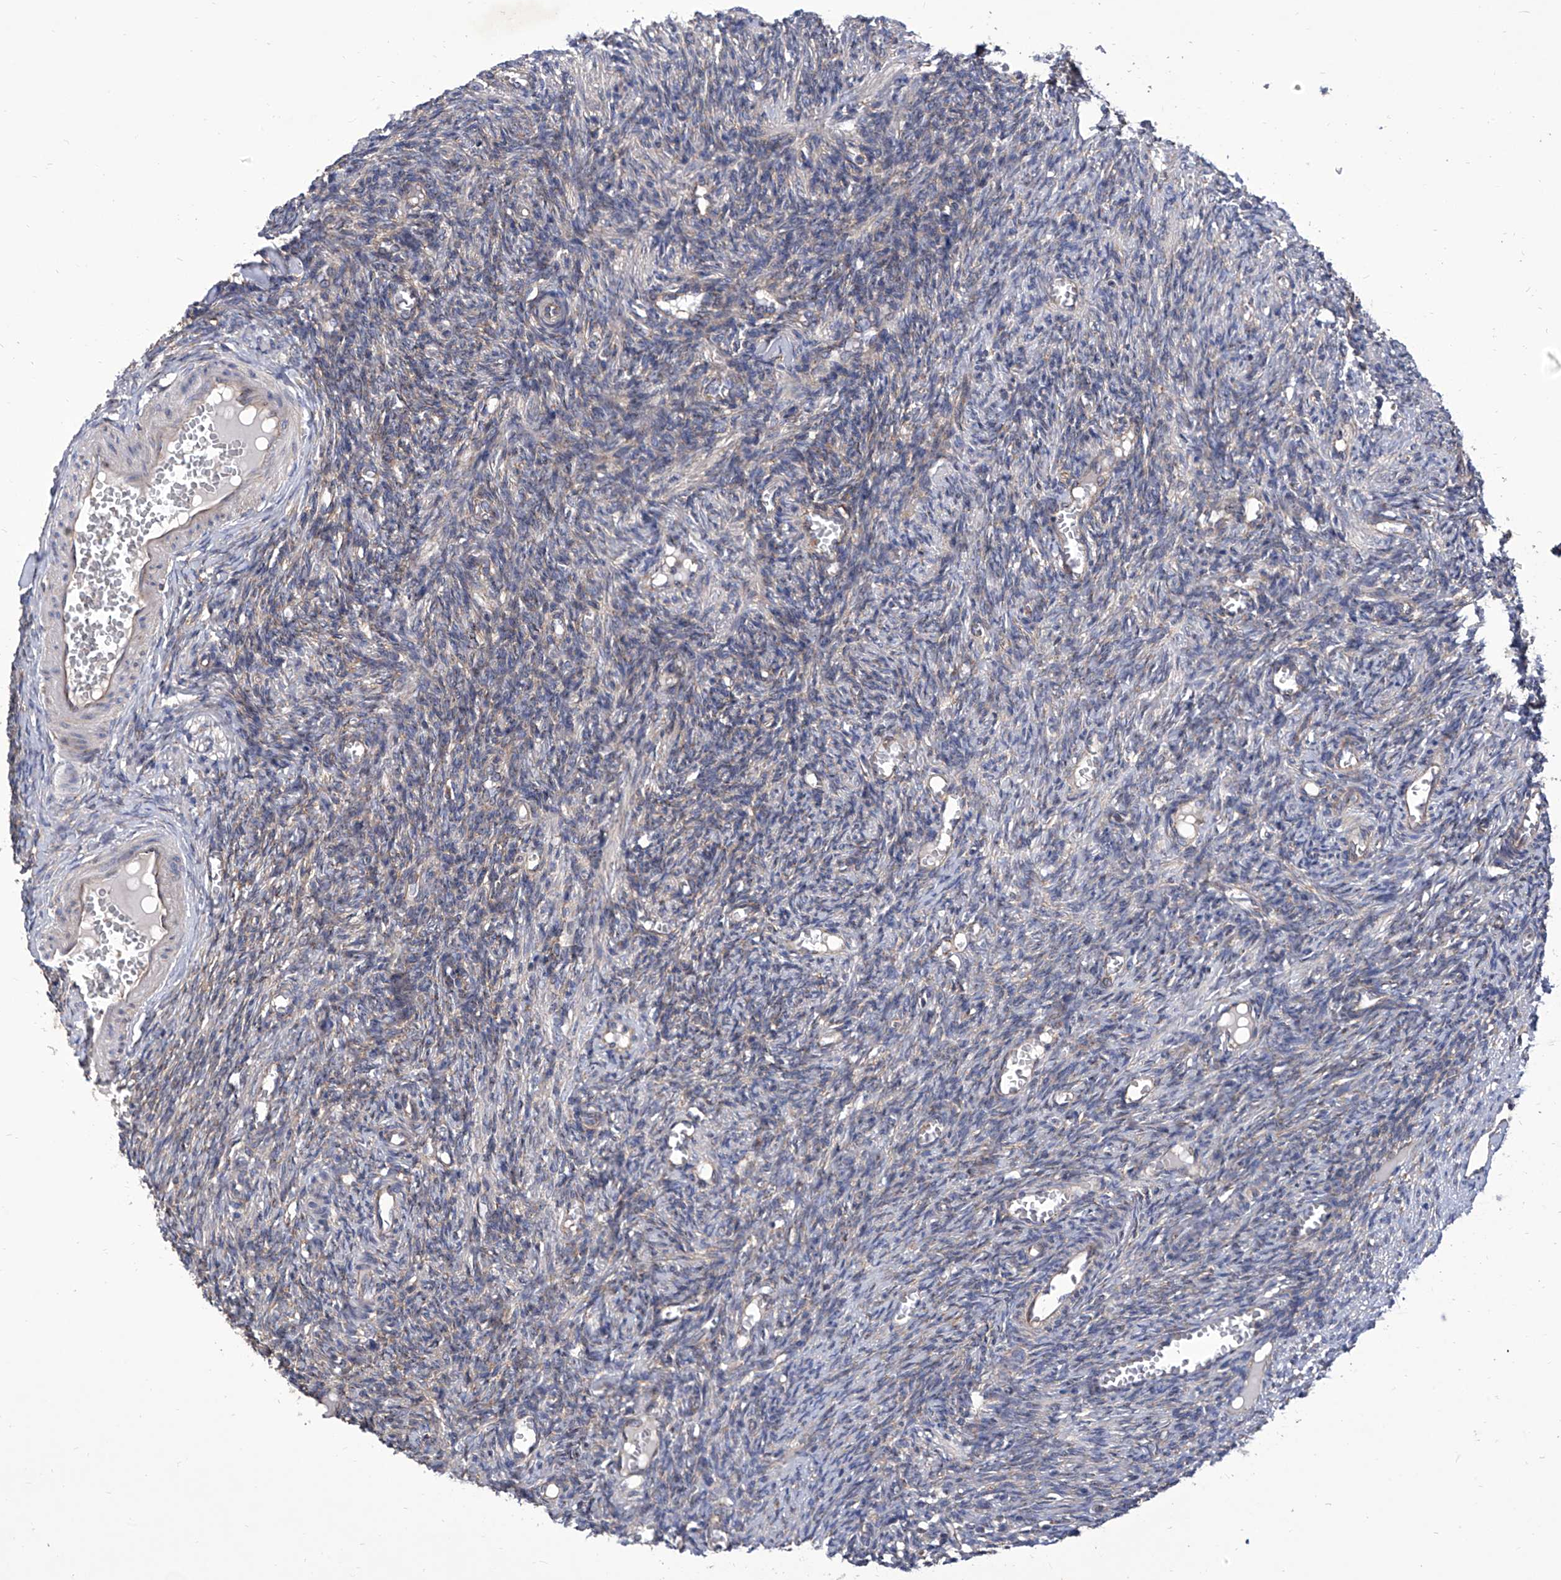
{"staining": {"intensity": "weak", "quantity": "25%-75%", "location": "cytoplasmic/membranous"}, "tissue": "ovary", "cell_type": "Ovarian stroma cells", "image_type": "normal", "snomed": [{"axis": "morphology", "description": "Normal tissue, NOS"}, {"axis": "topography", "description": "Ovary"}], "caption": "Protein analysis of normal ovary displays weak cytoplasmic/membranous positivity in approximately 25%-75% of ovarian stroma cells. (DAB = brown stain, brightfield microscopy at high magnification).", "gene": "TJAP1", "patient": {"sex": "female", "age": 27}}